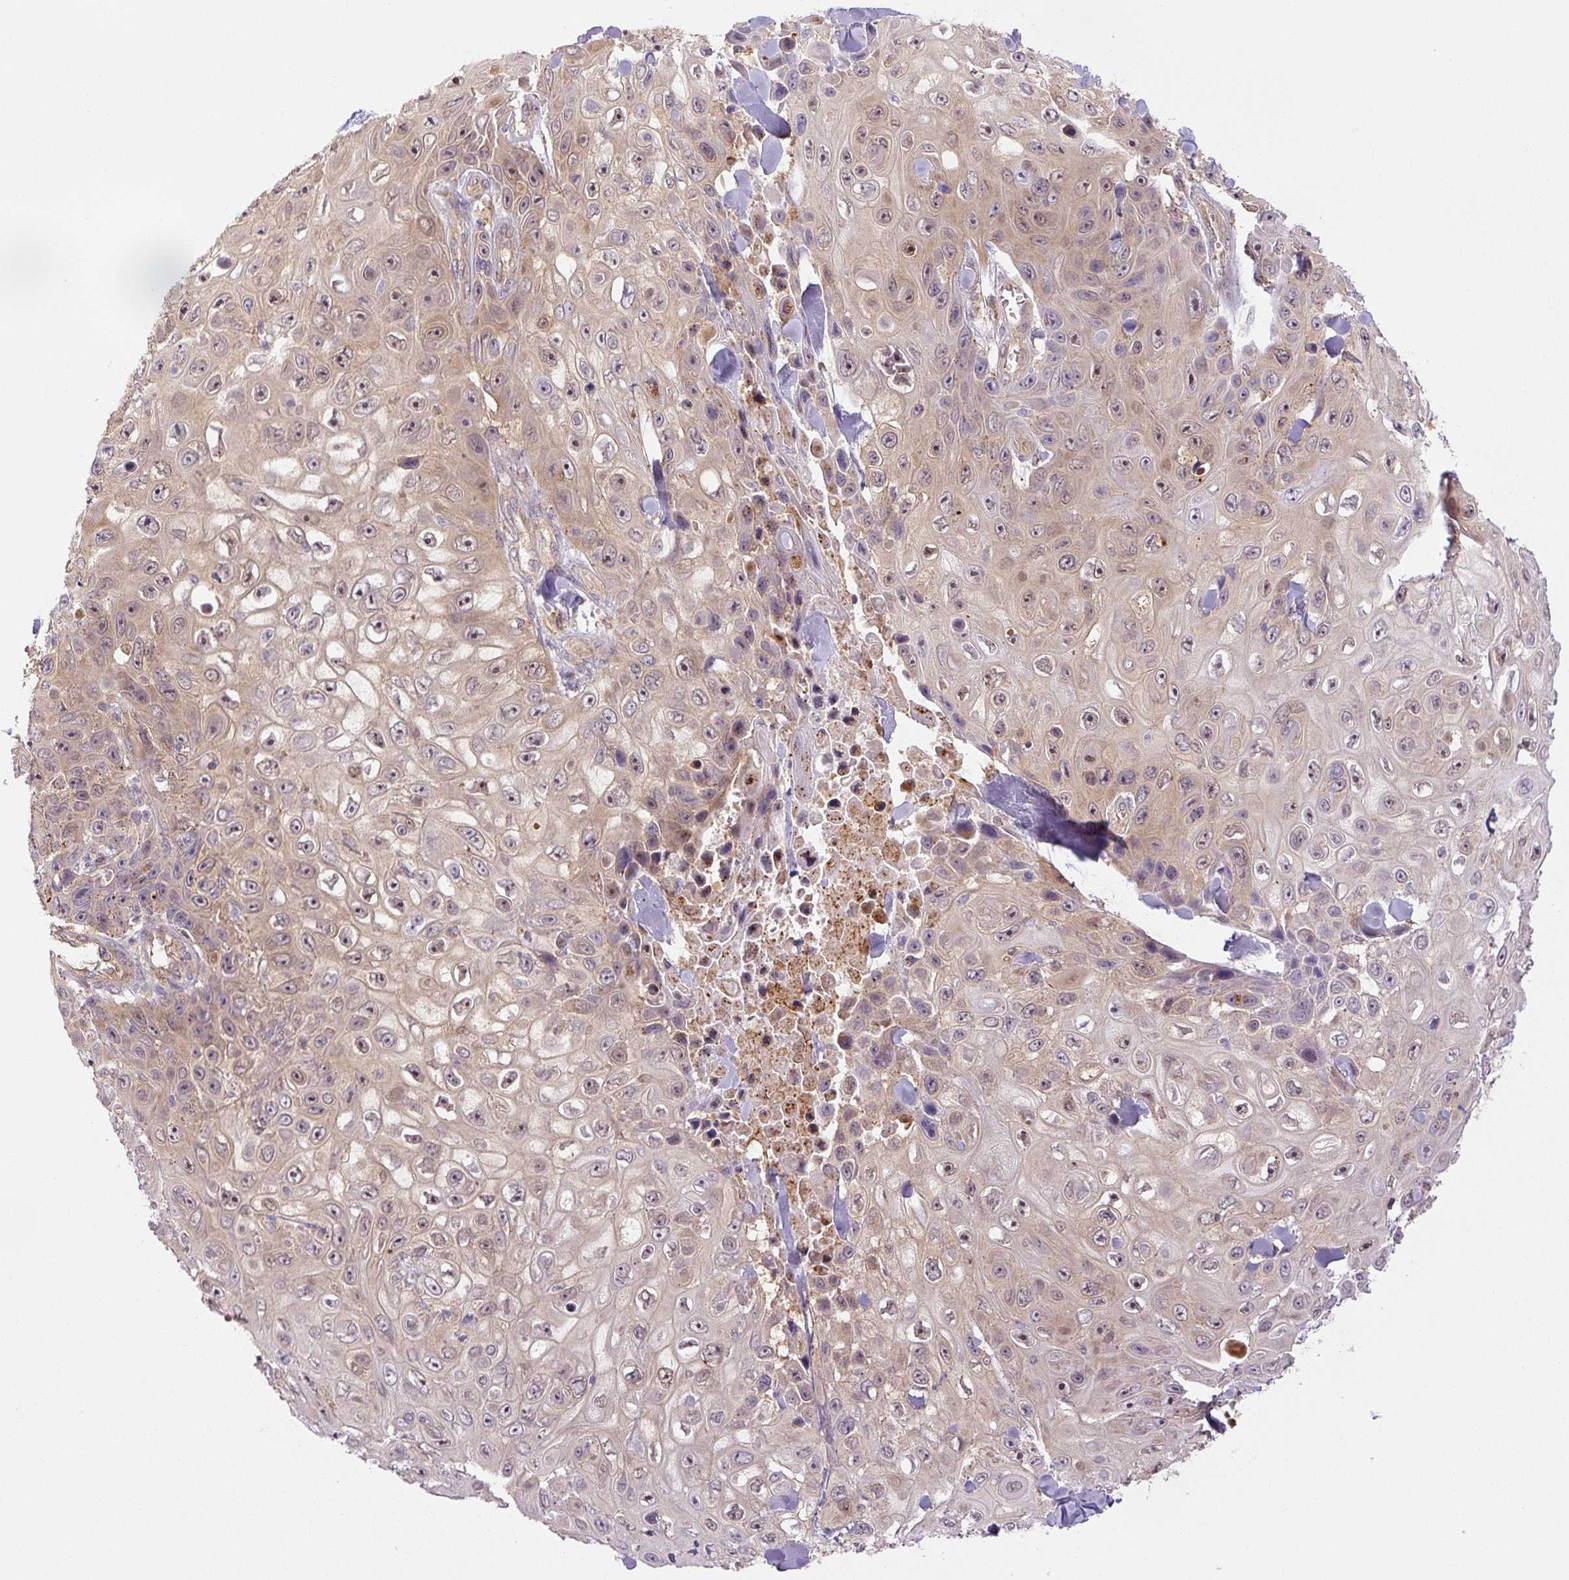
{"staining": {"intensity": "weak", "quantity": ">75%", "location": "cytoplasmic/membranous,nuclear"}, "tissue": "skin cancer", "cell_type": "Tumor cells", "image_type": "cancer", "snomed": [{"axis": "morphology", "description": "Squamous cell carcinoma, NOS"}, {"axis": "topography", "description": "Skin"}], "caption": "The photomicrograph exhibits a brown stain indicating the presence of a protein in the cytoplasmic/membranous and nuclear of tumor cells in skin squamous cell carcinoma. (brown staining indicates protein expression, while blue staining denotes nuclei).", "gene": "ZSWIM7", "patient": {"sex": "male", "age": 82}}